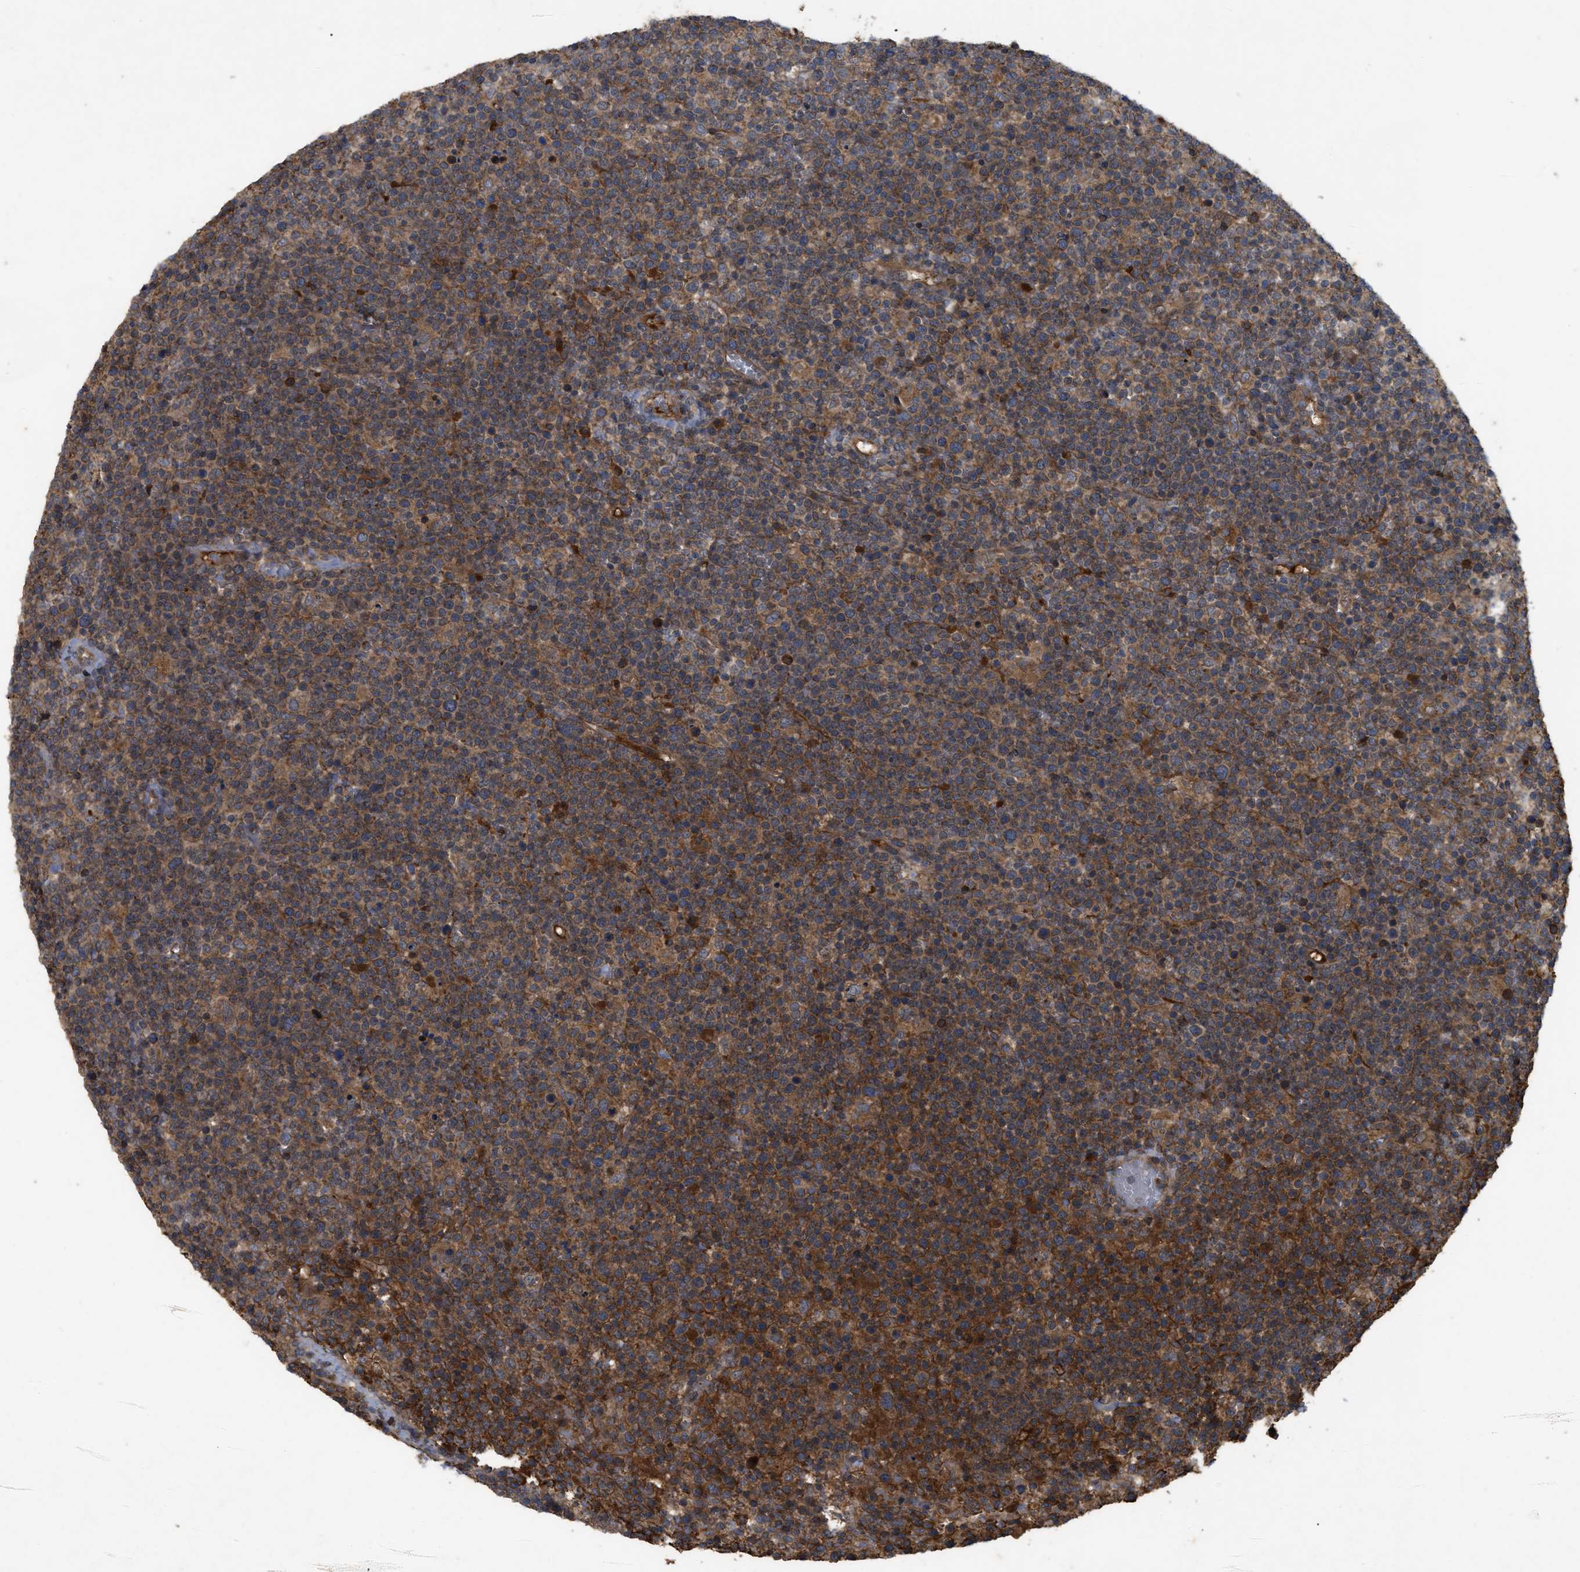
{"staining": {"intensity": "moderate", "quantity": ">75%", "location": "cytoplasmic/membranous"}, "tissue": "lymphoma", "cell_type": "Tumor cells", "image_type": "cancer", "snomed": [{"axis": "morphology", "description": "Malignant lymphoma, non-Hodgkin's type, High grade"}, {"axis": "topography", "description": "Lymph node"}], "caption": "Tumor cells demonstrate medium levels of moderate cytoplasmic/membranous expression in approximately >75% of cells in human malignant lymphoma, non-Hodgkin's type (high-grade). The protein is shown in brown color, while the nuclei are stained blue.", "gene": "RAB2A", "patient": {"sex": "male", "age": 61}}